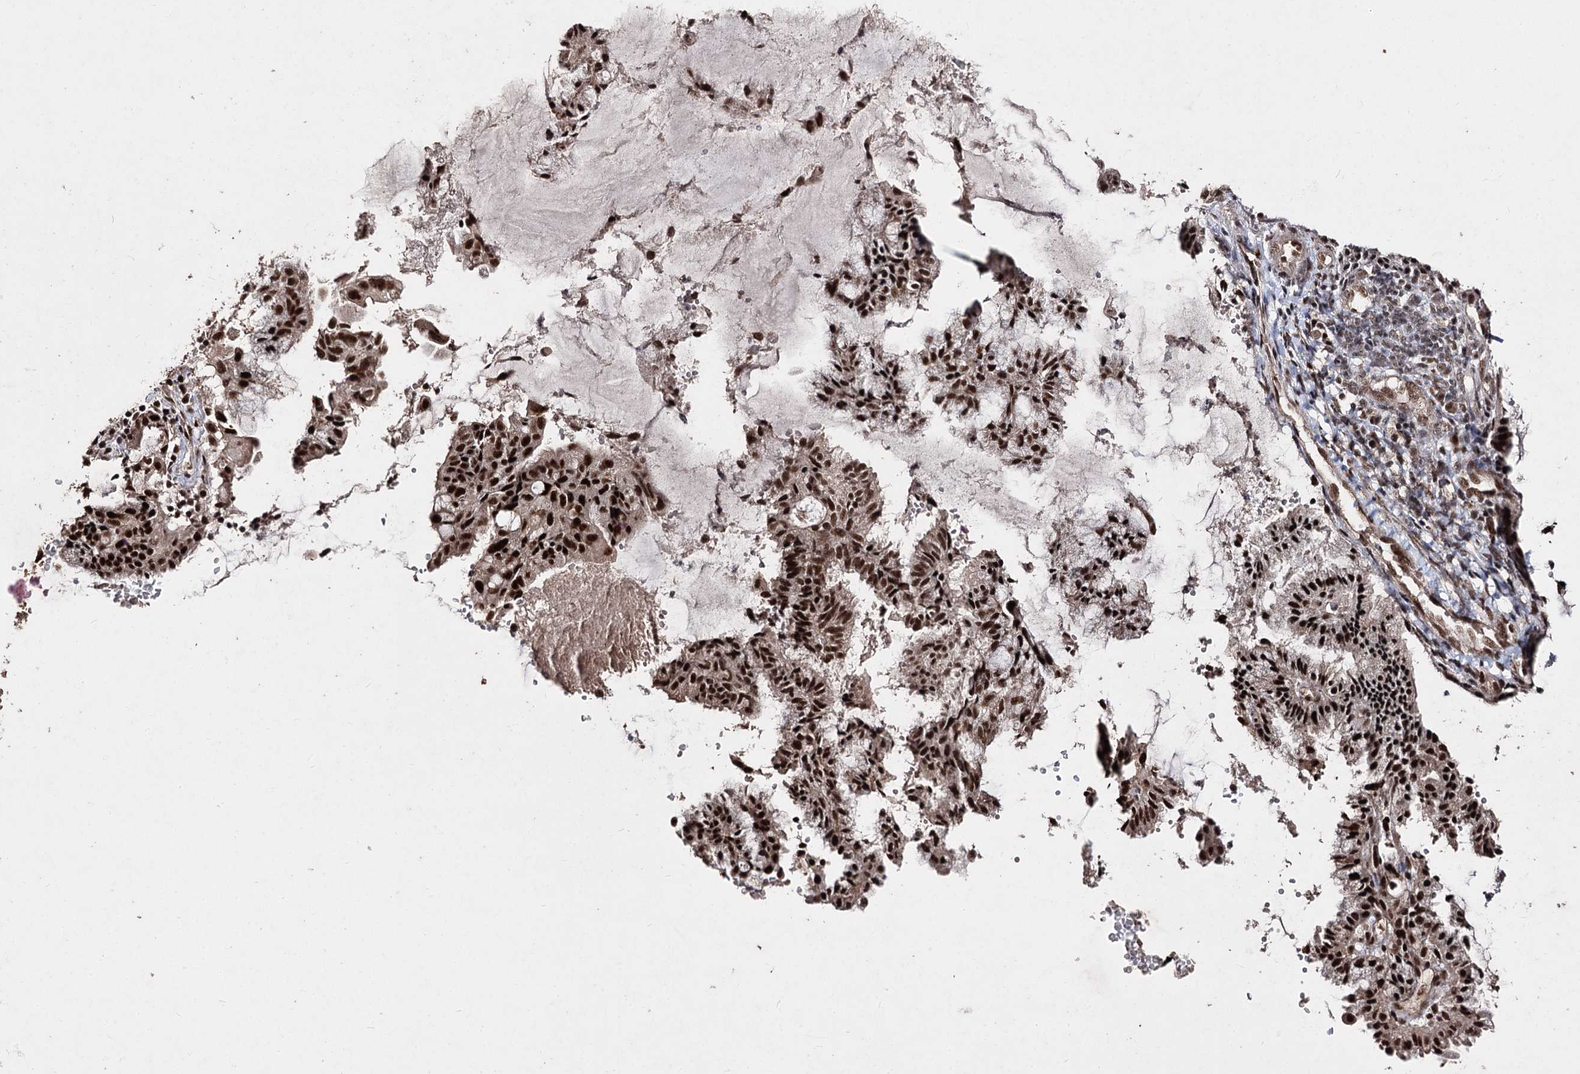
{"staining": {"intensity": "strong", "quantity": ">75%", "location": "nuclear"}, "tissue": "endometrial cancer", "cell_type": "Tumor cells", "image_type": "cancer", "snomed": [{"axis": "morphology", "description": "Adenocarcinoma, NOS"}, {"axis": "topography", "description": "Endometrium"}], "caption": "IHC (DAB) staining of human endometrial cancer (adenocarcinoma) exhibits strong nuclear protein expression in about >75% of tumor cells.", "gene": "U2SURP", "patient": {"sex": "female", "age": 86}}